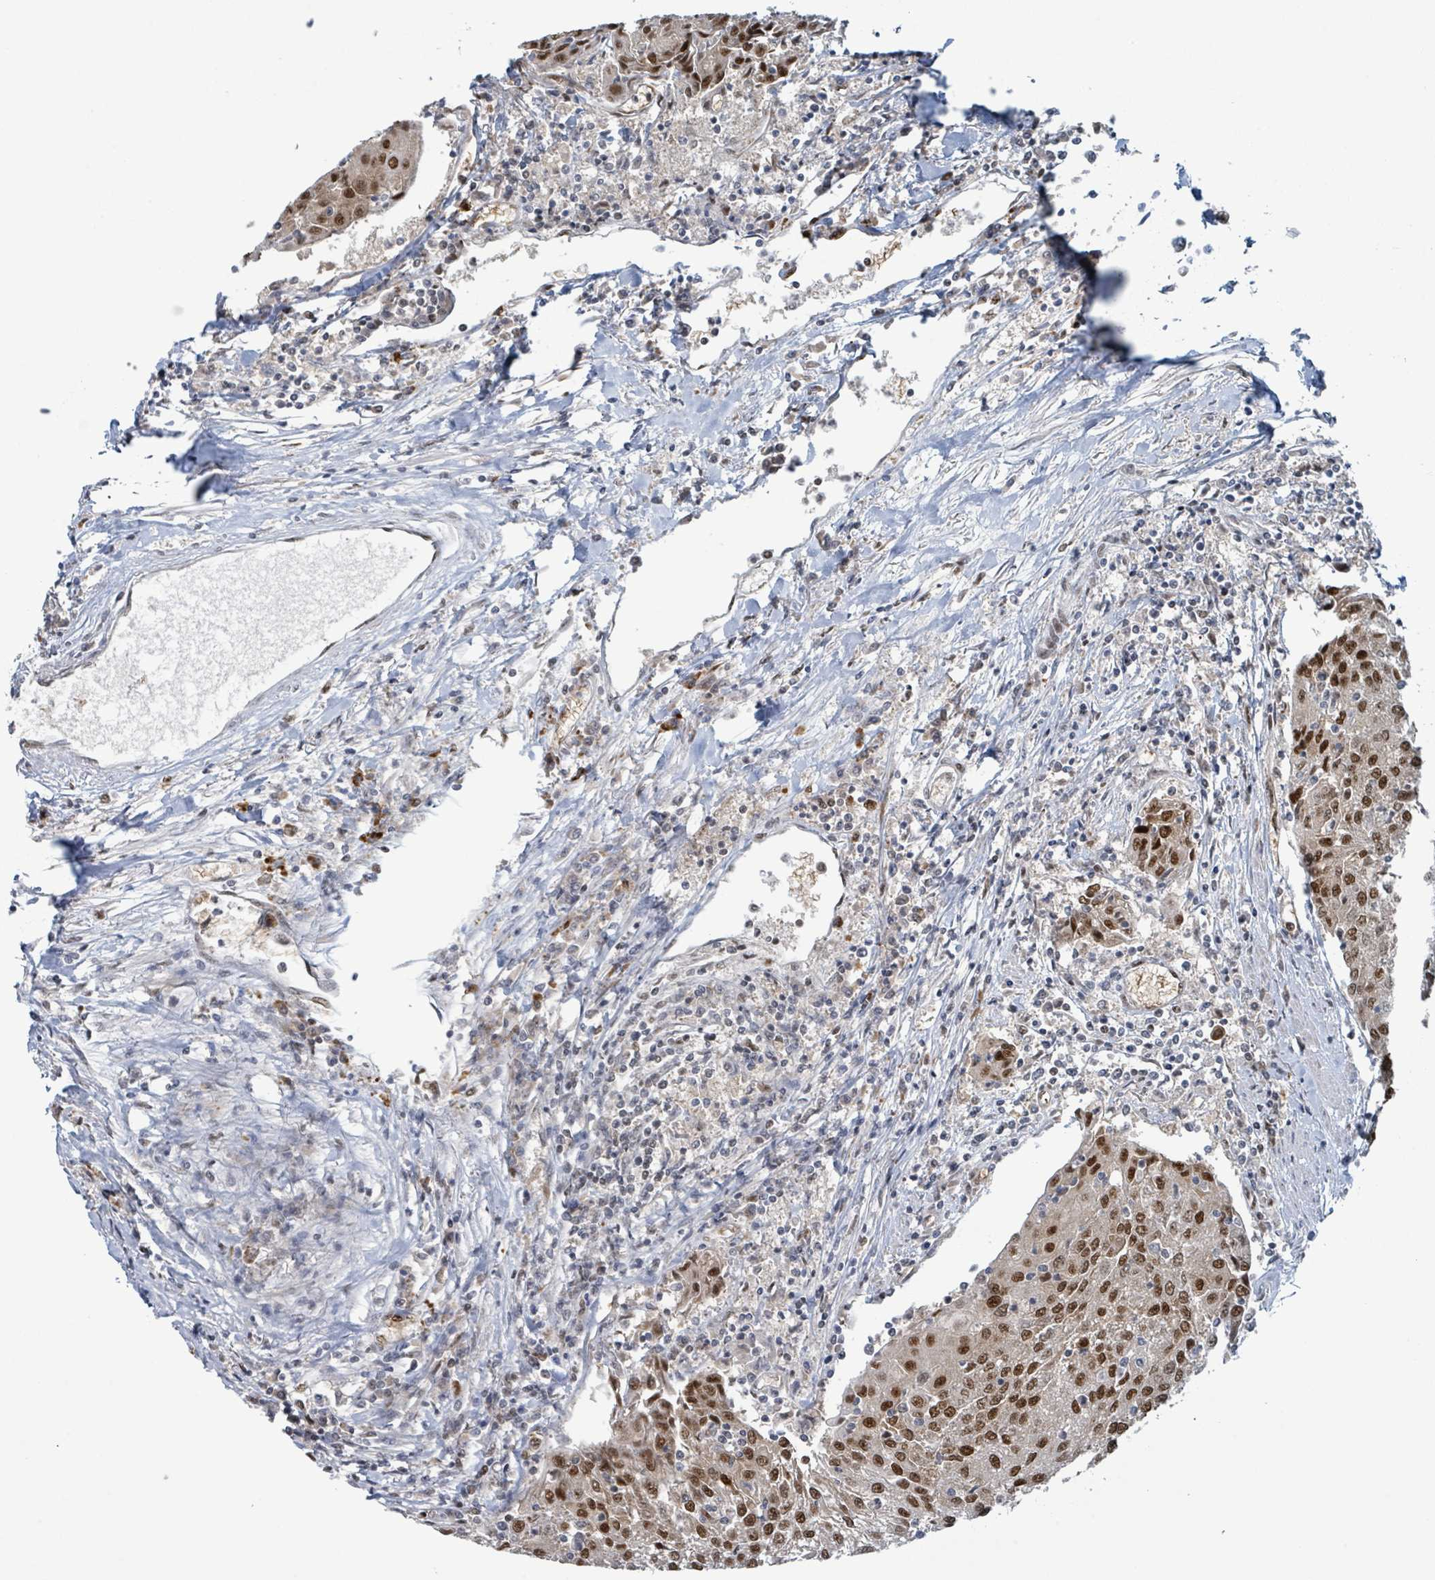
{"staining": {"intensity": "moderate", "quantity": ">75%", "location": "nuclear"}, "tissue": "urothelial cancer", "cell_type": "Tumor cells", "image_type": "cancer", "snomed": [{"axis": "morphology", "description": "Urothelial carcinoma, High grade"}, {"axis": "topography", "description": "Urinary bladder"}], "caption": "The immunohistochemical stain labels moderate nuclear positivity in tumor cells of urothelial cancer tissue. The protein of interest is shown in brown color, while the nuclei are stained blue.", "gene": "KLF3", "patient": {"sex": "female", "age": 85}}